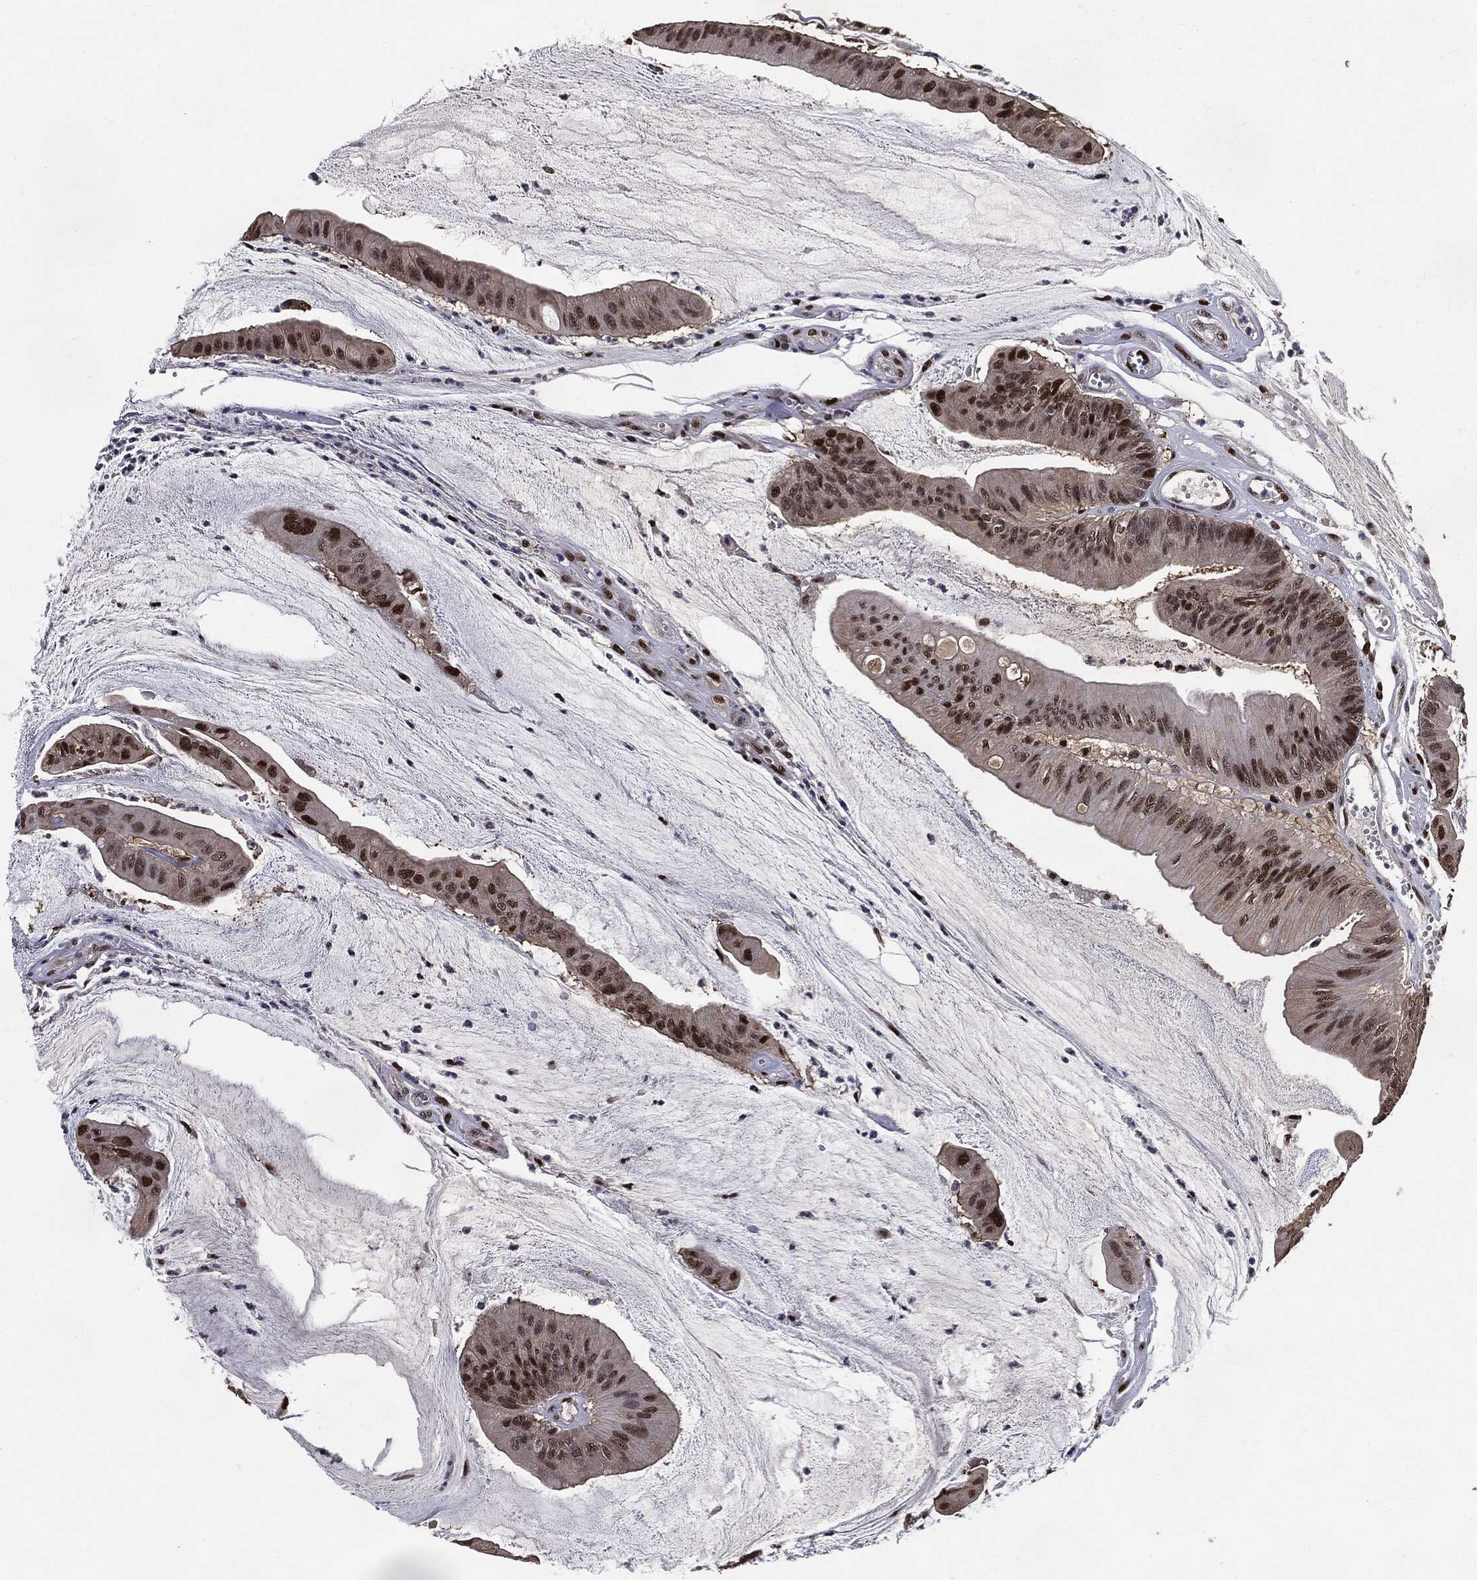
{"staining": {"intensity": "strong", "quantity": "25%-75%", "location": "nuclear"}, "tissue": "colorectal cancer", "cell_type": "Tumor cells", "image_type": "cancer", "snomed": [{"axis": "morphology", "description": "Adenocarcinoma, NOS"}, {"axis": "topography", "description": "Colon"}], "caption": "Immunohistochemistry staining of colorectal cancer, which reveals high levels of strong nuclear positivity in approximately 25%-75% of tumor cells indicating strong nuclear protein positivity. The staining was performed using DAB (brown) for protein detection and nuclei were counterstained in hematoxylin (blue).", "gene": "JUN", "patient": {"sex": "female", "age": 69}}